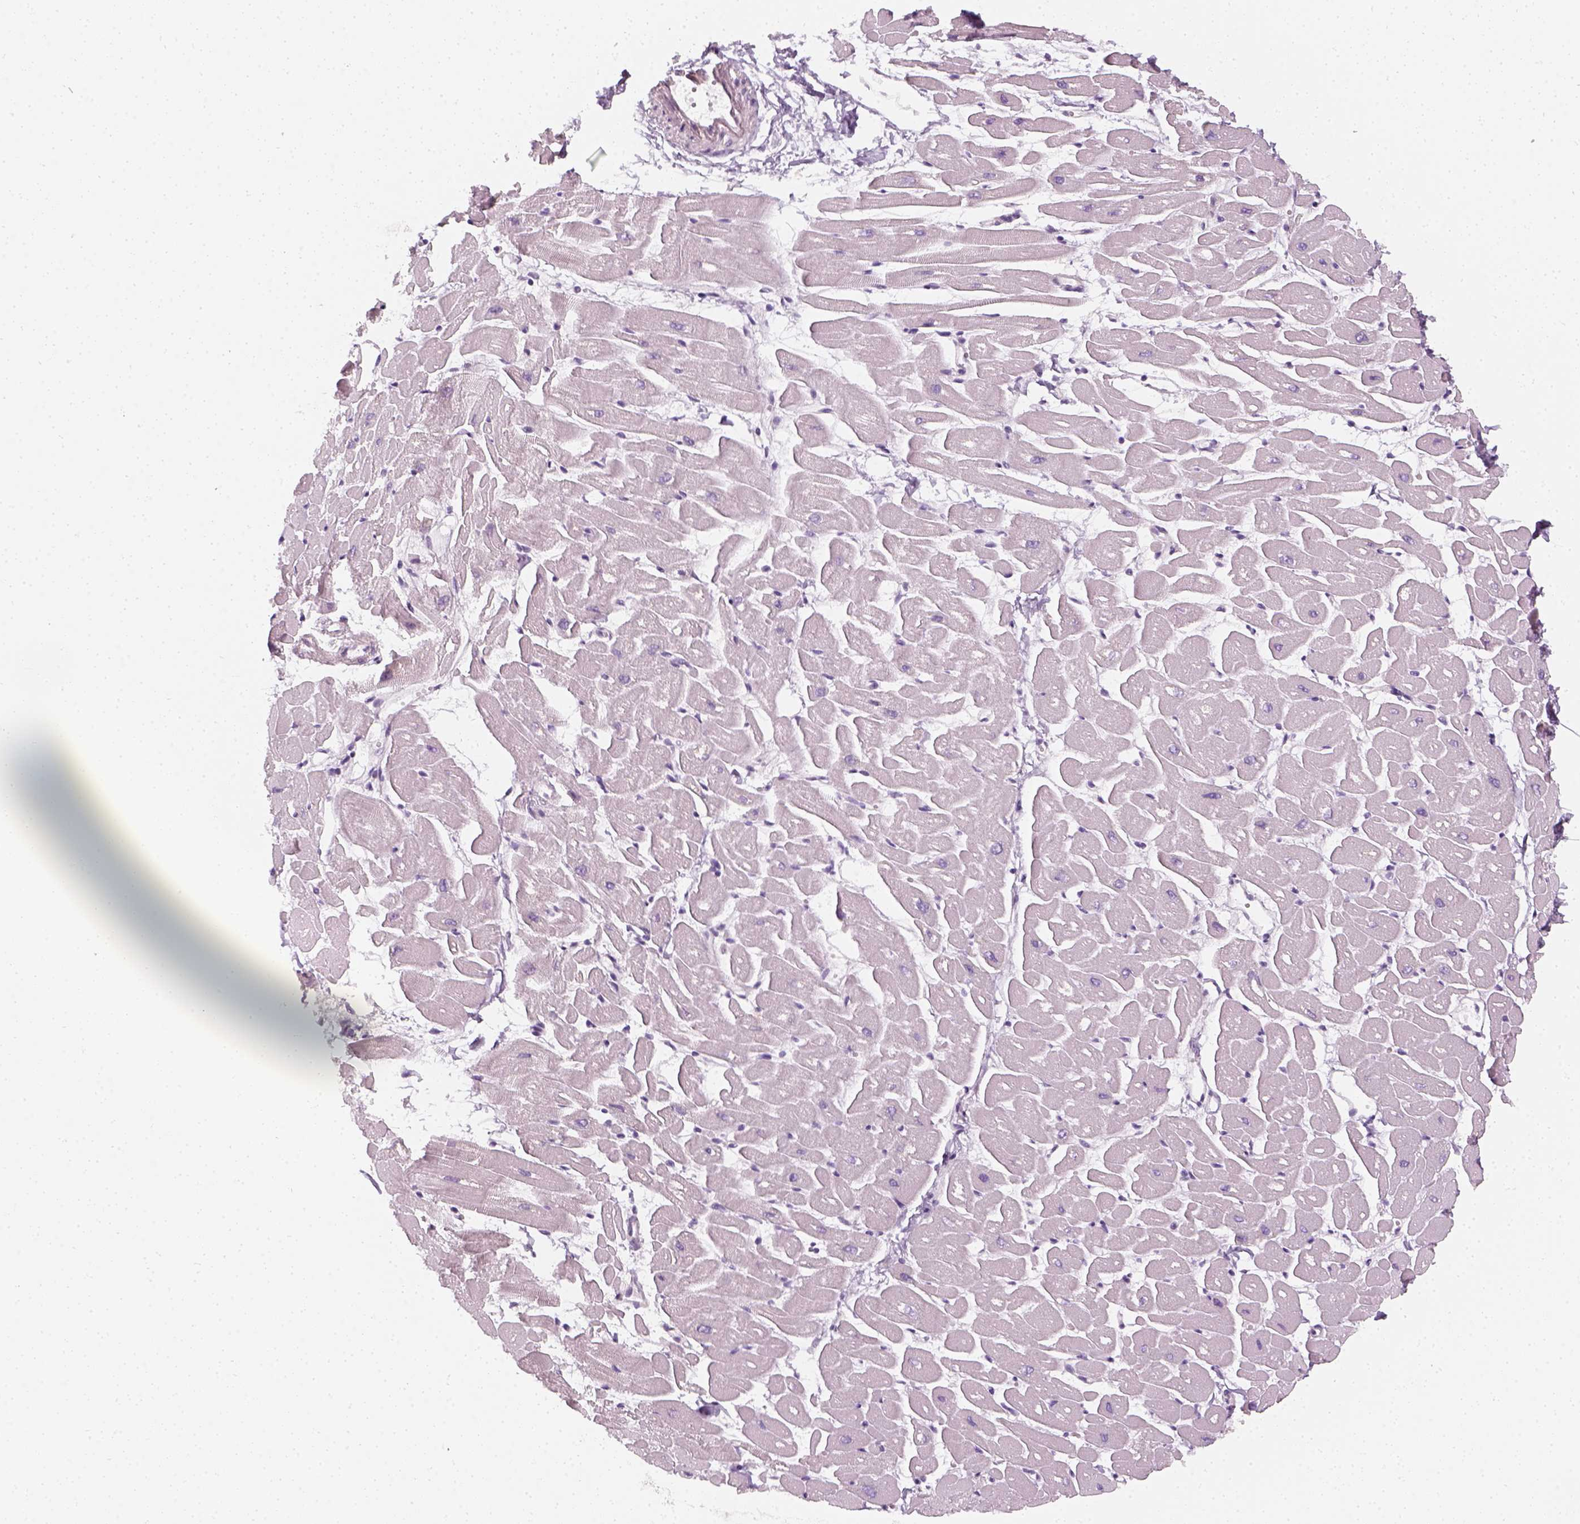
{"staining": {"intensity": "negative", "quantity": "none", "location": "none"}, "tissue": "heart muscle", "cell_type": "Cardiomyocytes", "image_type": "normal", "snomed": [{"axis": "morphology", "description": "Normal tissue, NOS"}, {"axis": "topography", "description": "Heart"}], "caption": "Immunohistochemical staining of benign heart muscle exhibits no significant expression in cardiomyocytes.", "gene": "PRAME", "patient": {"sex": "male", "age": 57}}